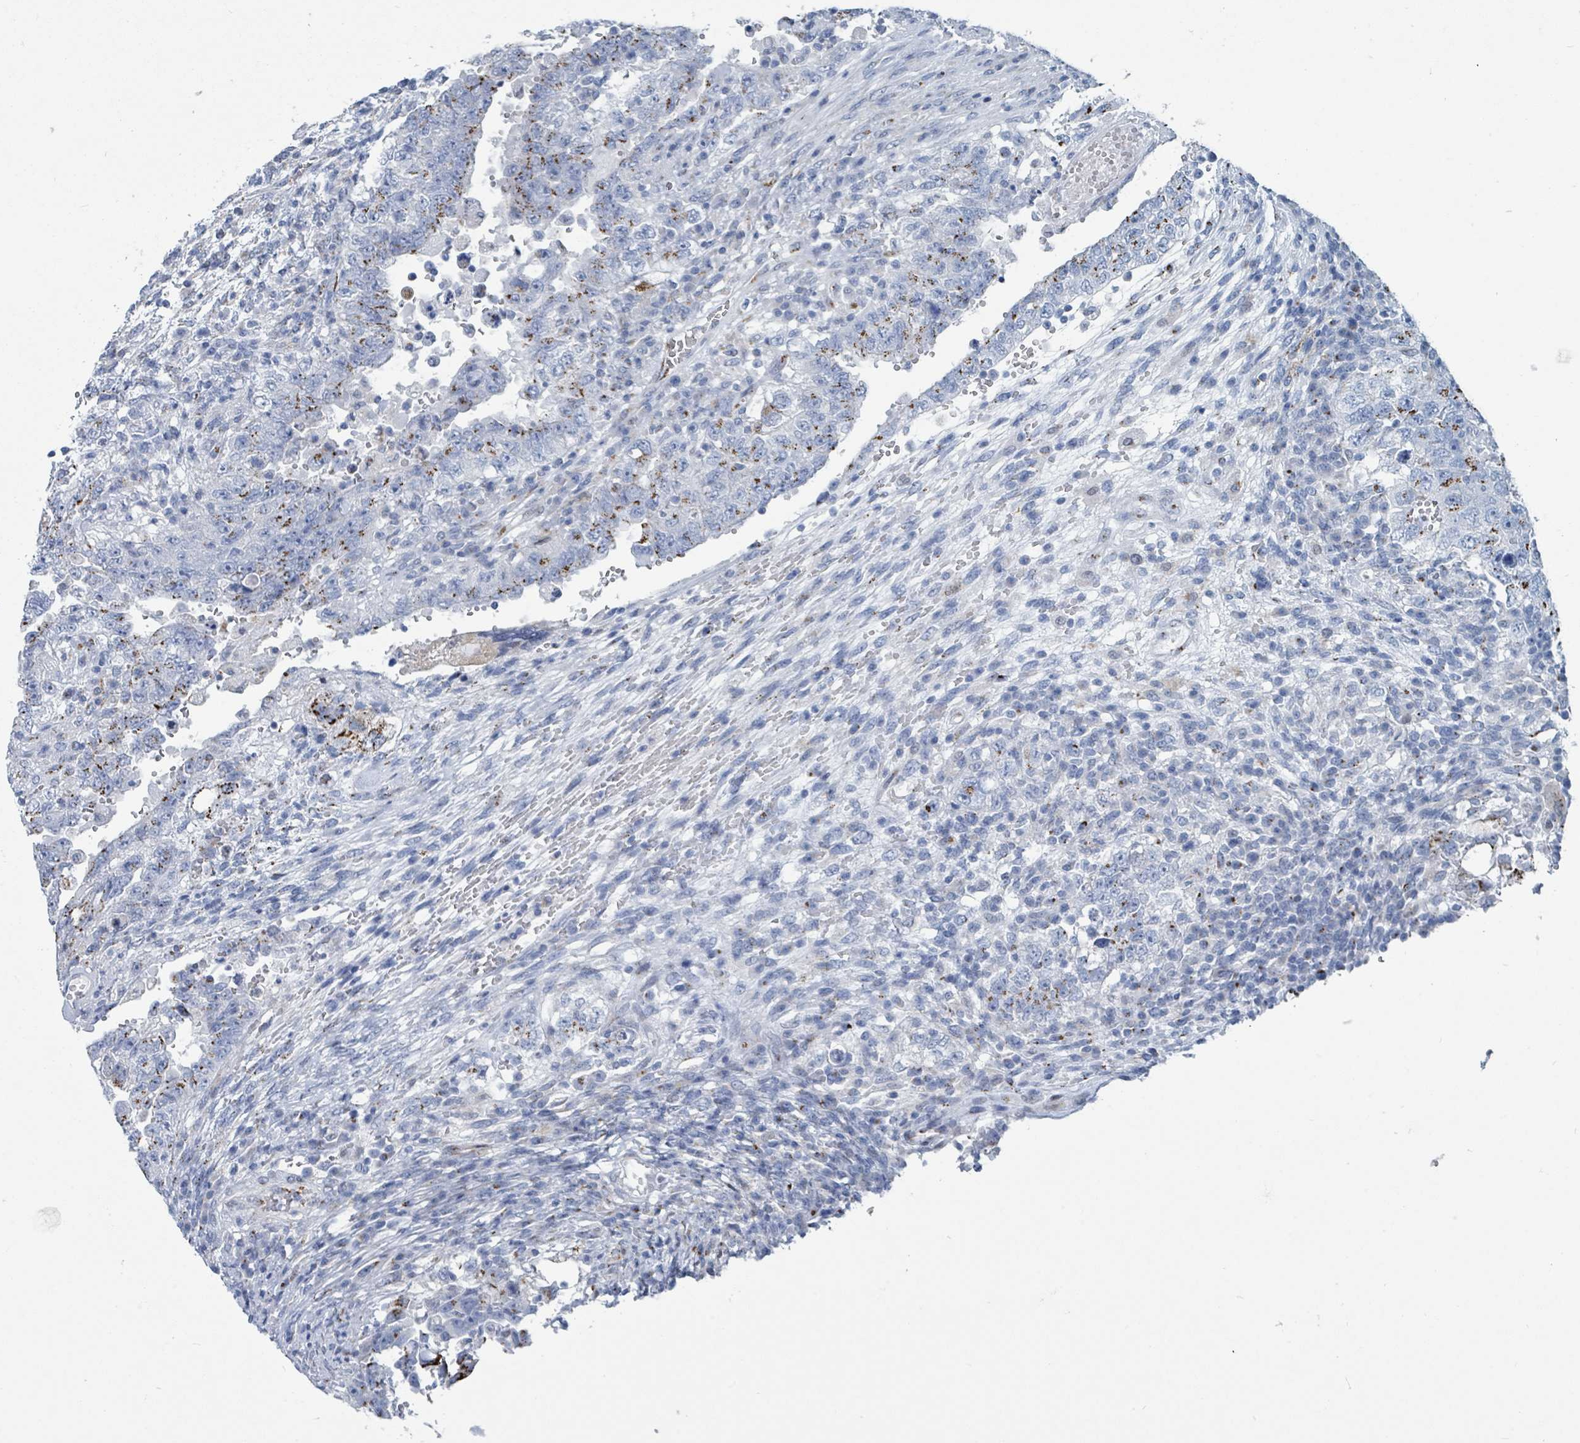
{"staining": {"intensity": "moderate", "quantity": "25%-75%", "location": "cytoplasmic/membranous"}, "tissue": "testis cancer", "cell_type": "Tumor cells", "image_type": "cancer", "snomed": [{"axis": "morphology", "description": "Carcinoma, Embryonal, NOS"}, {"axis": "topography", "description": "Testis"}], "caption": "DAB immunohistochemical staining of human testis cancer (embryonal carcinoma) exhibits moderate cytoplasmic/membranous protein positivity in about 25%-75% of tumor cells.", "gene": "DCAF5", "patient": {"sex": "male", "age": 26}}